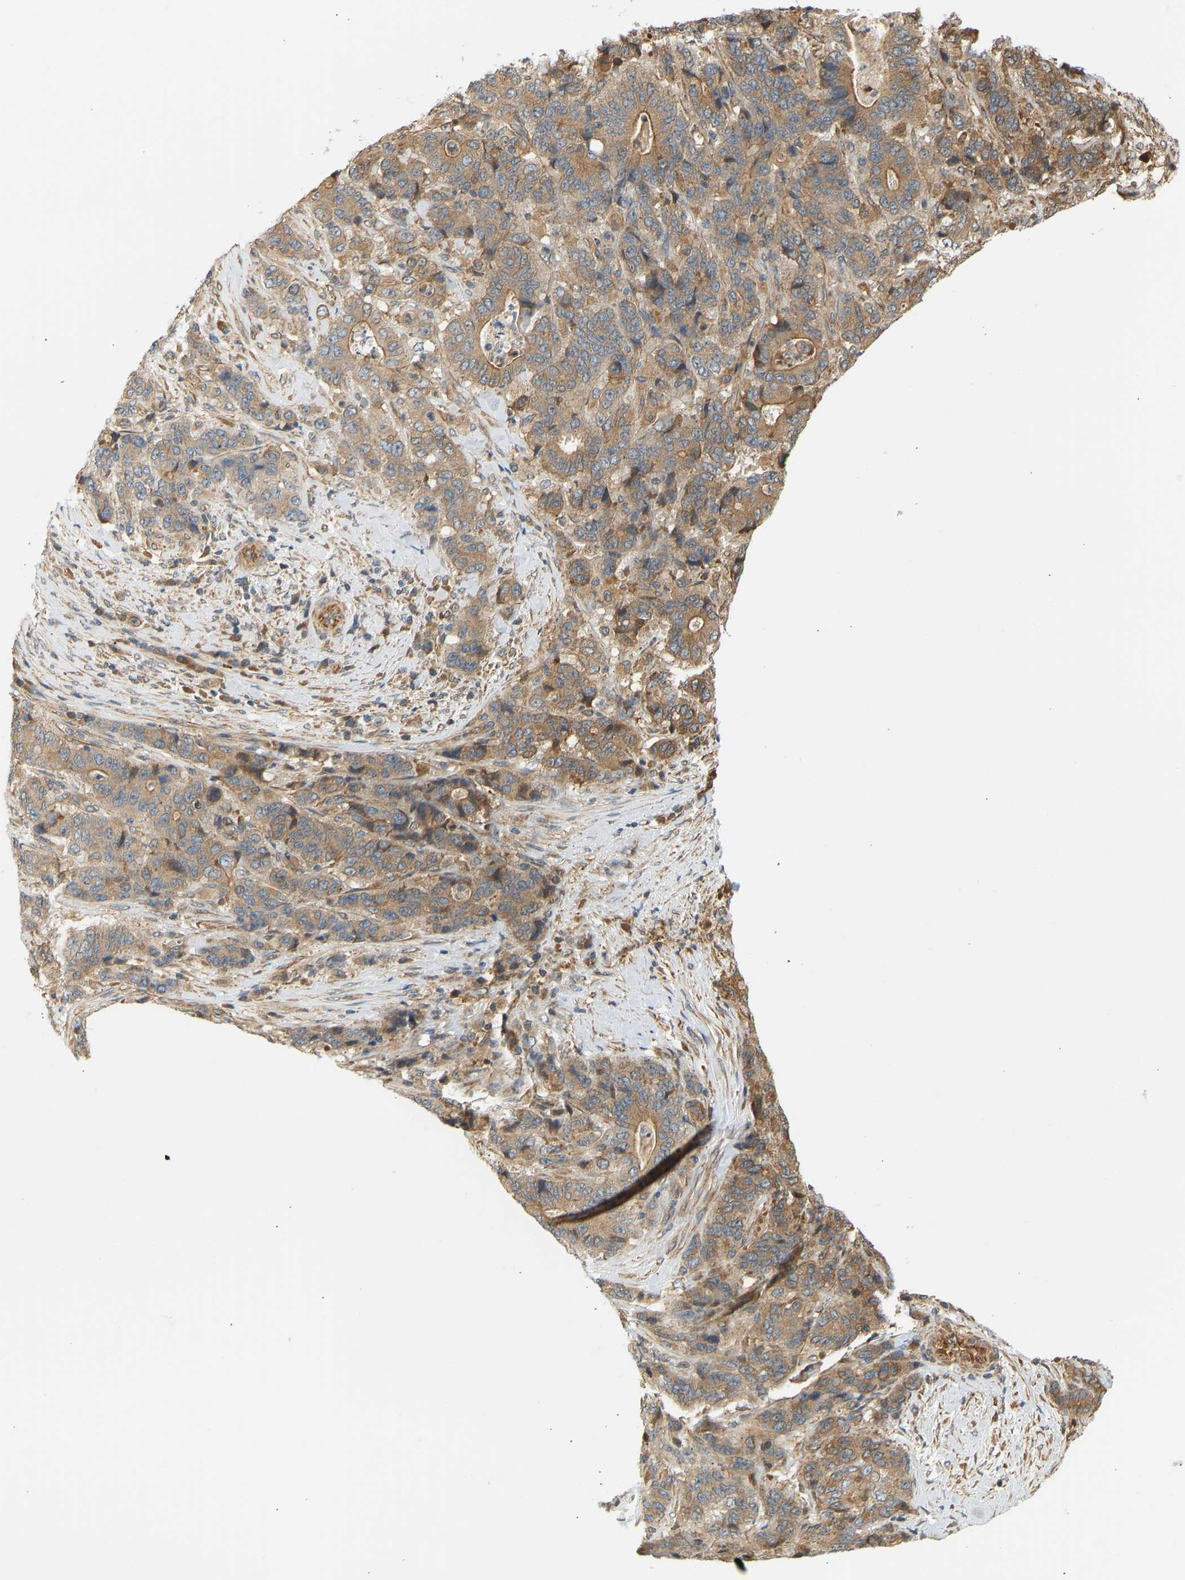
{"staining": {"intensity": "weak", "quantity": "25%-75%", "location": "cytoplasmic/membranous"}, "tissue": "stomach cancer", "cell_type": "Tumor cells", "image_type": "cancer", "snomed": [{"axis": "morphology", "description": "Adenocarcinoma, NOS"}, {"axis": "topography", "description": "Stomach"}], "caption": "This photomicrograph demonstrates adenocarcinoma (stomach) stained with immunohistochemistry to label a protein in brown. The cytoplasmic/membranous of tumor cells show weak positivity for the protein. Nuclei are counter-stained blue.", "gene": "CEP57", "patient": {"sex": "female", "age": 73}}